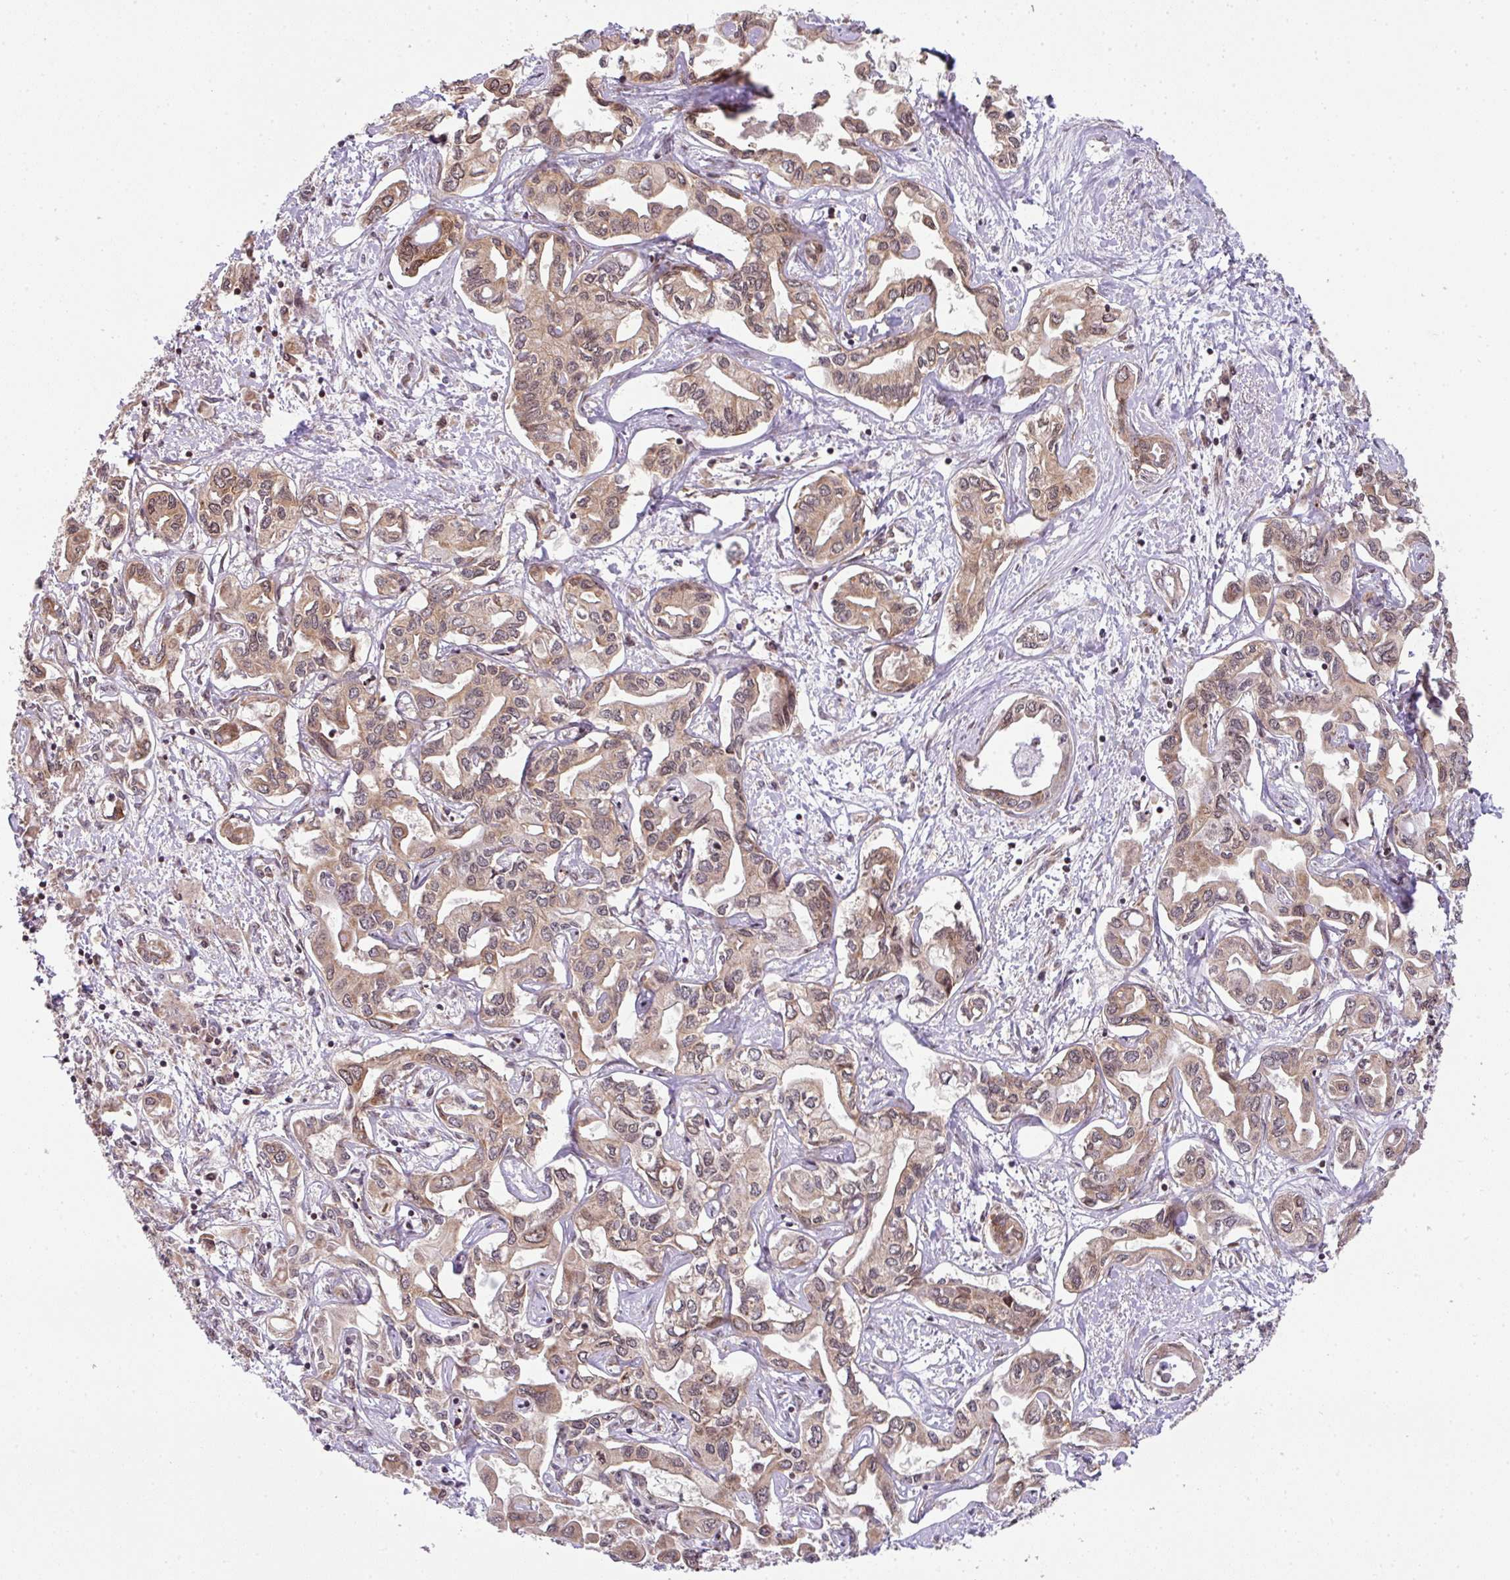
{"staining": {"intensity": "moderate", "quantity": ">75%", "location": "cytoplasmic/membranous,nuclear"}, "tissue": "liver cancer", "cell_type": "Tumor cells", "image_type": "cancer", "snomed": [{"axis": "morphology", "description": "Cholangiocarcinoma"}, {"axis": "topography", "description": "Liver"}], "caption": "A high-resolution image shows immunohistochemistry staining of liver cholangiocarcinoma, which reveals moderate cytoplasmic/membranous and nuclear expression in approximately >75% of tumor cells.", "gene": "PLK1", "patient": {"sex": "female", "age": 64}}